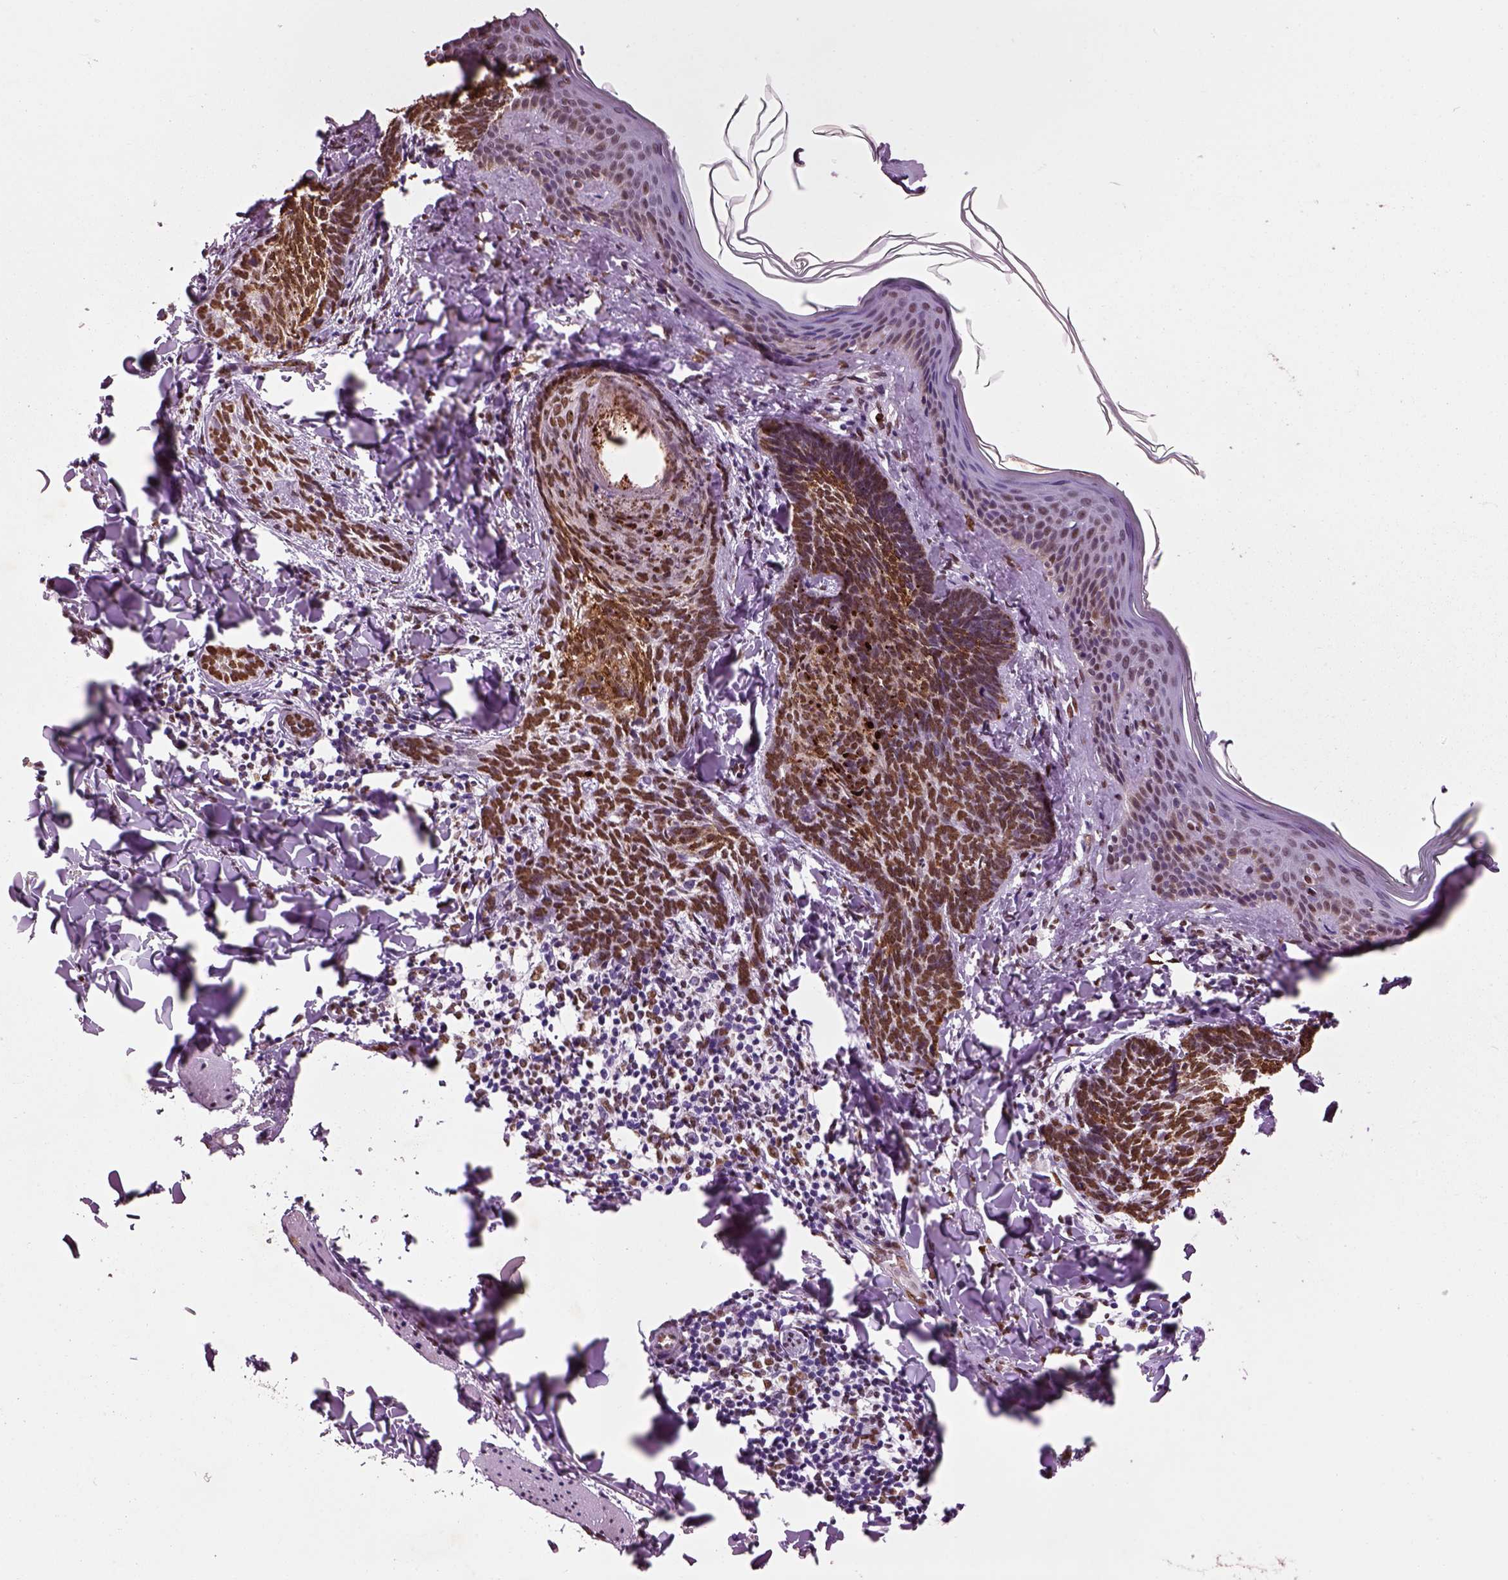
{"staining": {"intensity": "strong", "quantity": ">75%", "location": "nuclear"}, "tissue": "skin cancer", "cell_type": "Tumor cells", "image_type": "cancer", "snomed": [{"axis": "morphology", "description": "Normal tissue, NOS"}, {"axis": "morphology", "description": "Basal cell carcinoma"}, {"axis": "topography", "description": "Skin"}], "caption": "Strong nuclear expression is seen in approximately >75% of tumor cells in skin cancer (basal cell carcinoma). (IHC, brightfield microscopy, high magnification).", "gene": "DDX3X", "patient": {"sex": "male", "age": 46}}